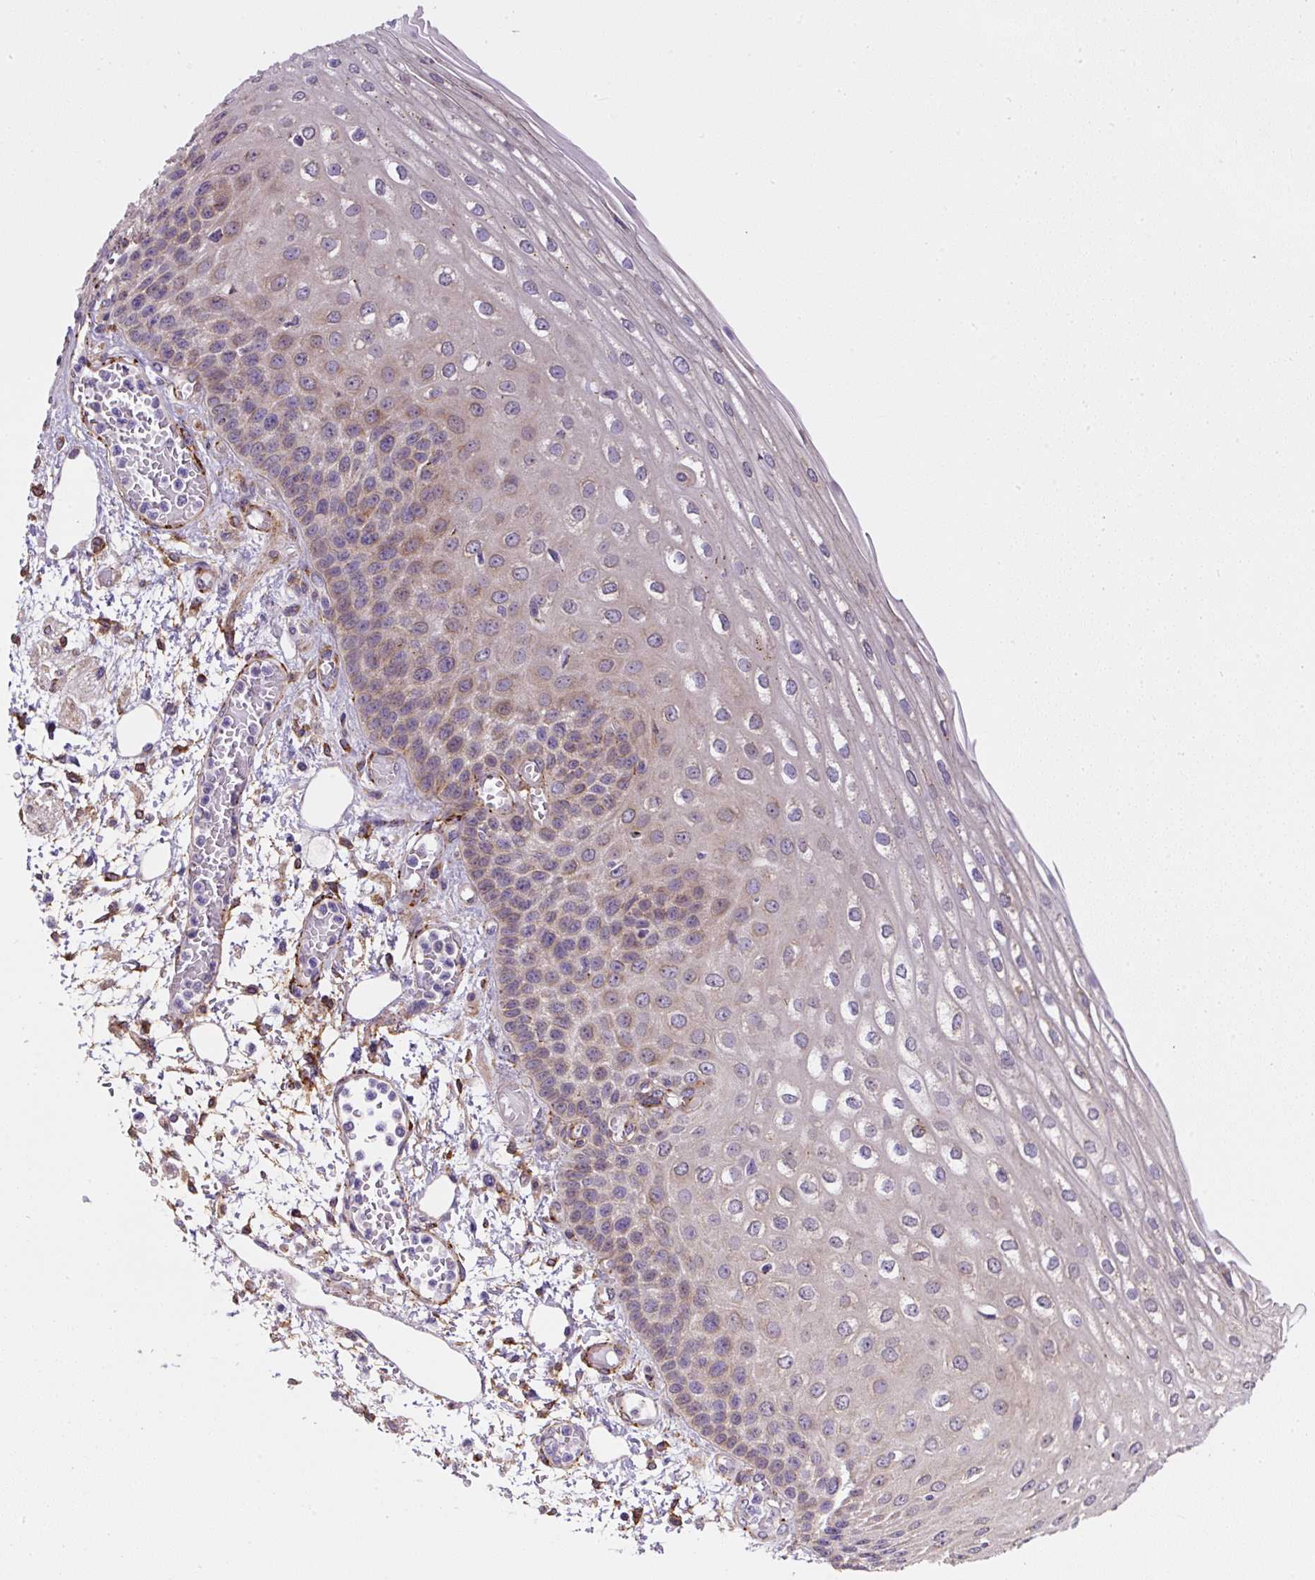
{"staining": {"intensity": "moderate", "quantity": "25%-75%", "location": "cytoplasmic/membranous"}, "tissue": "esophagus", "cell_type": "Squamous epithelial cells", "image_type": "normal", "snomed": [{"axis": "morphology", "description": "Normal tissue, NOS"}, {"axis": "morphology", "description": "Adenocarcinoma, NOS"}, {"axis": "topography", "description": "Esophagus"}], "caption": "Immunohistochemistry (IHC) micrograph of unremarkable esophagus: human esophagus stained using immunohistochemistry (IHC) exhibits medium levels of moderate protein expression localized specifically in the cytoplasmic/membranous of squamous epithelial cells, appearing as a cytoplasmic/membranous brown color.", "gene": "RNF170", "patient": {"sex": "male", "age": 81}}